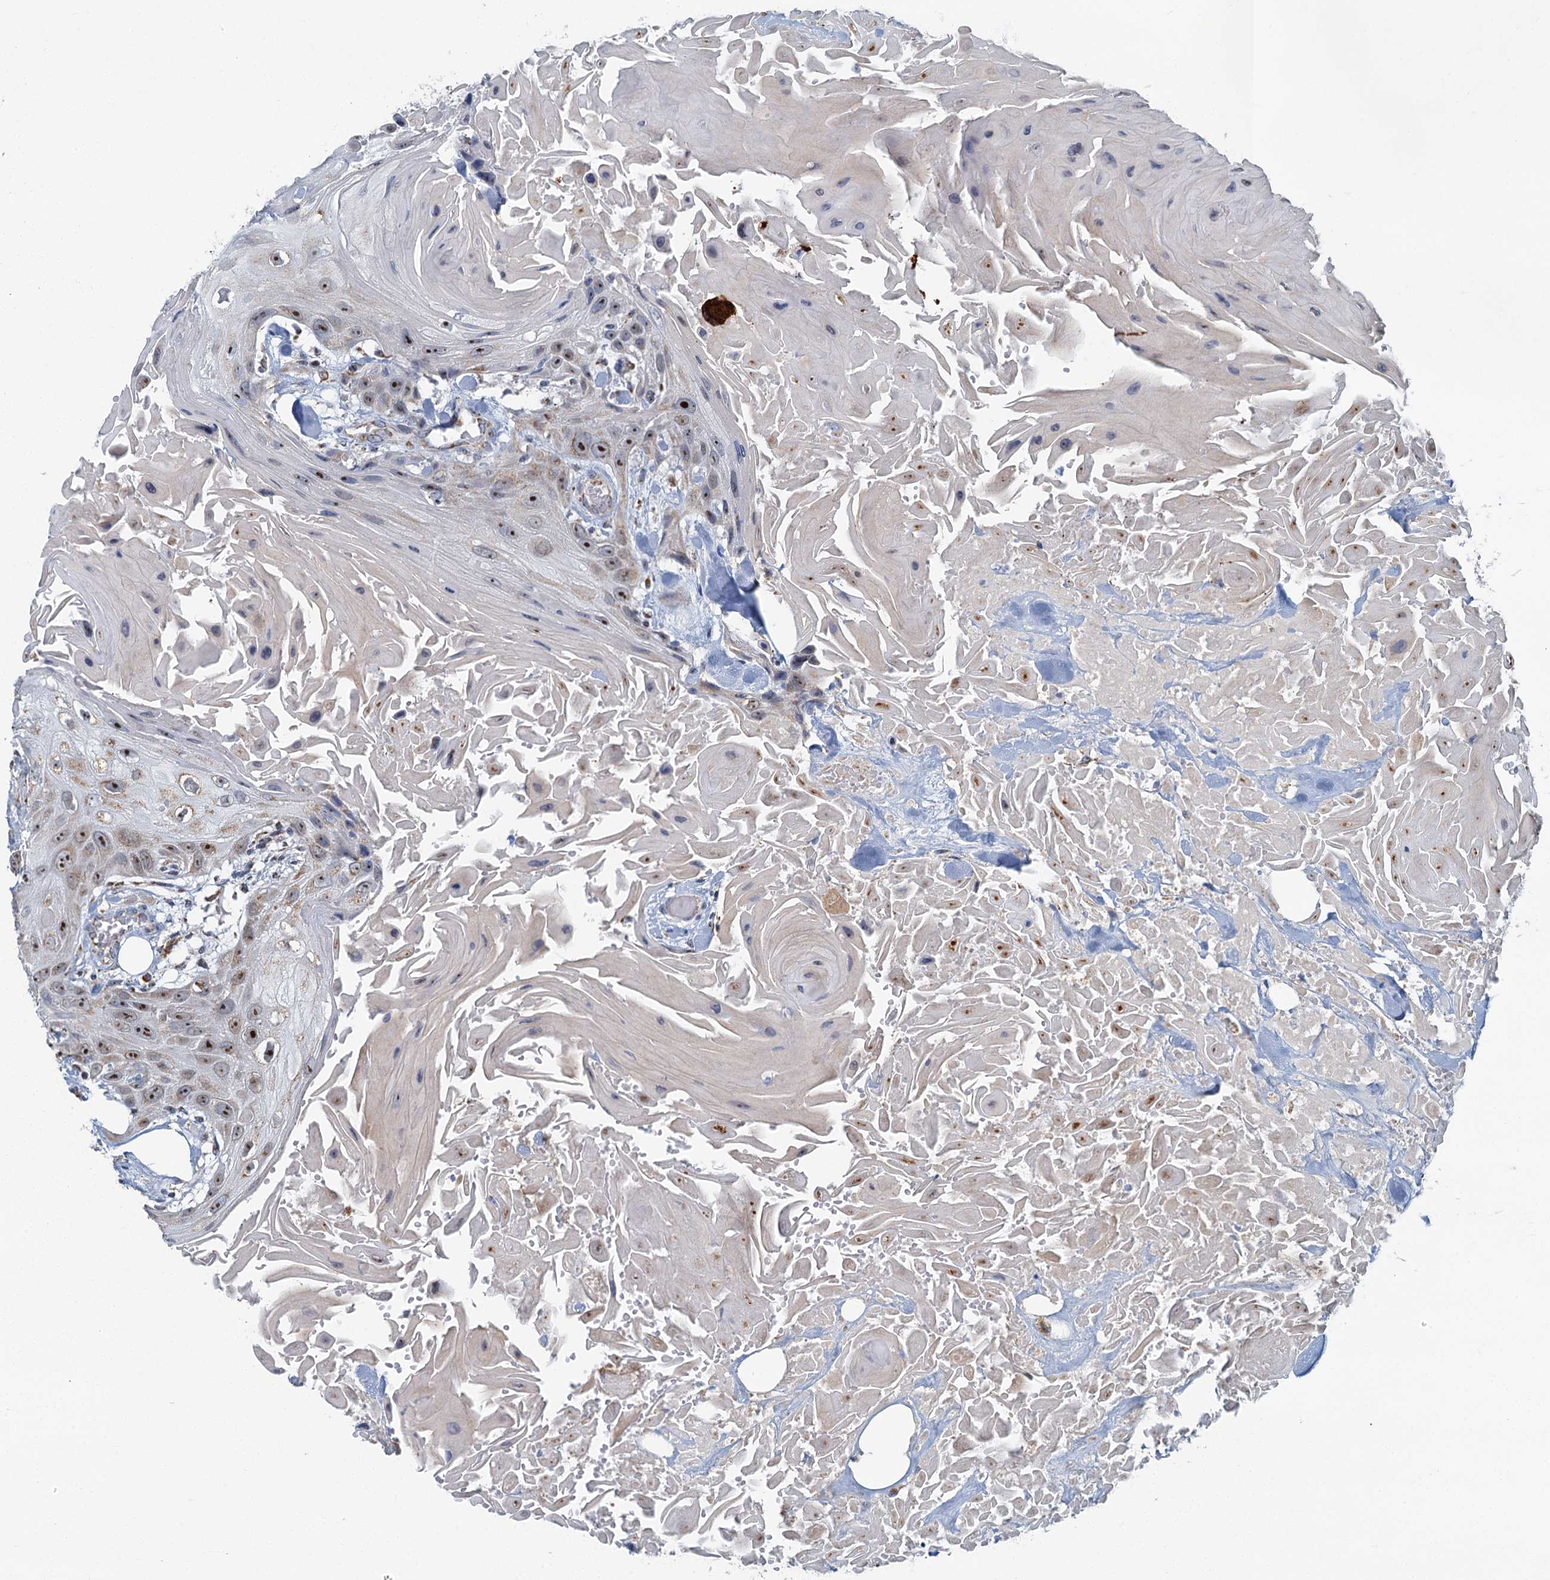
{"staining": {"intensity": "moderate", "quantity": "25%-75%", "location": "nuclear"}, "tissue": "head and neck cancer", "cell_type": "Tumor cells", "image_type": "cancer", "snomed": [{"axis": "morphology", "description": "Squamous cell carcinoma, NOS"}, {"axis": "topography", "description": "Head-Neck"}], "caption": "Immunohistochemistry (IHC) photomicrograph of human squamous cell carcinoma (head and neck) stained for a protein (brown), which displays medium levels of moderate nuclear positivity in approximately 25%-75% of tumor cells.", "gene": "RAD9B", "patient": {"sex": "male", "age": 81}}